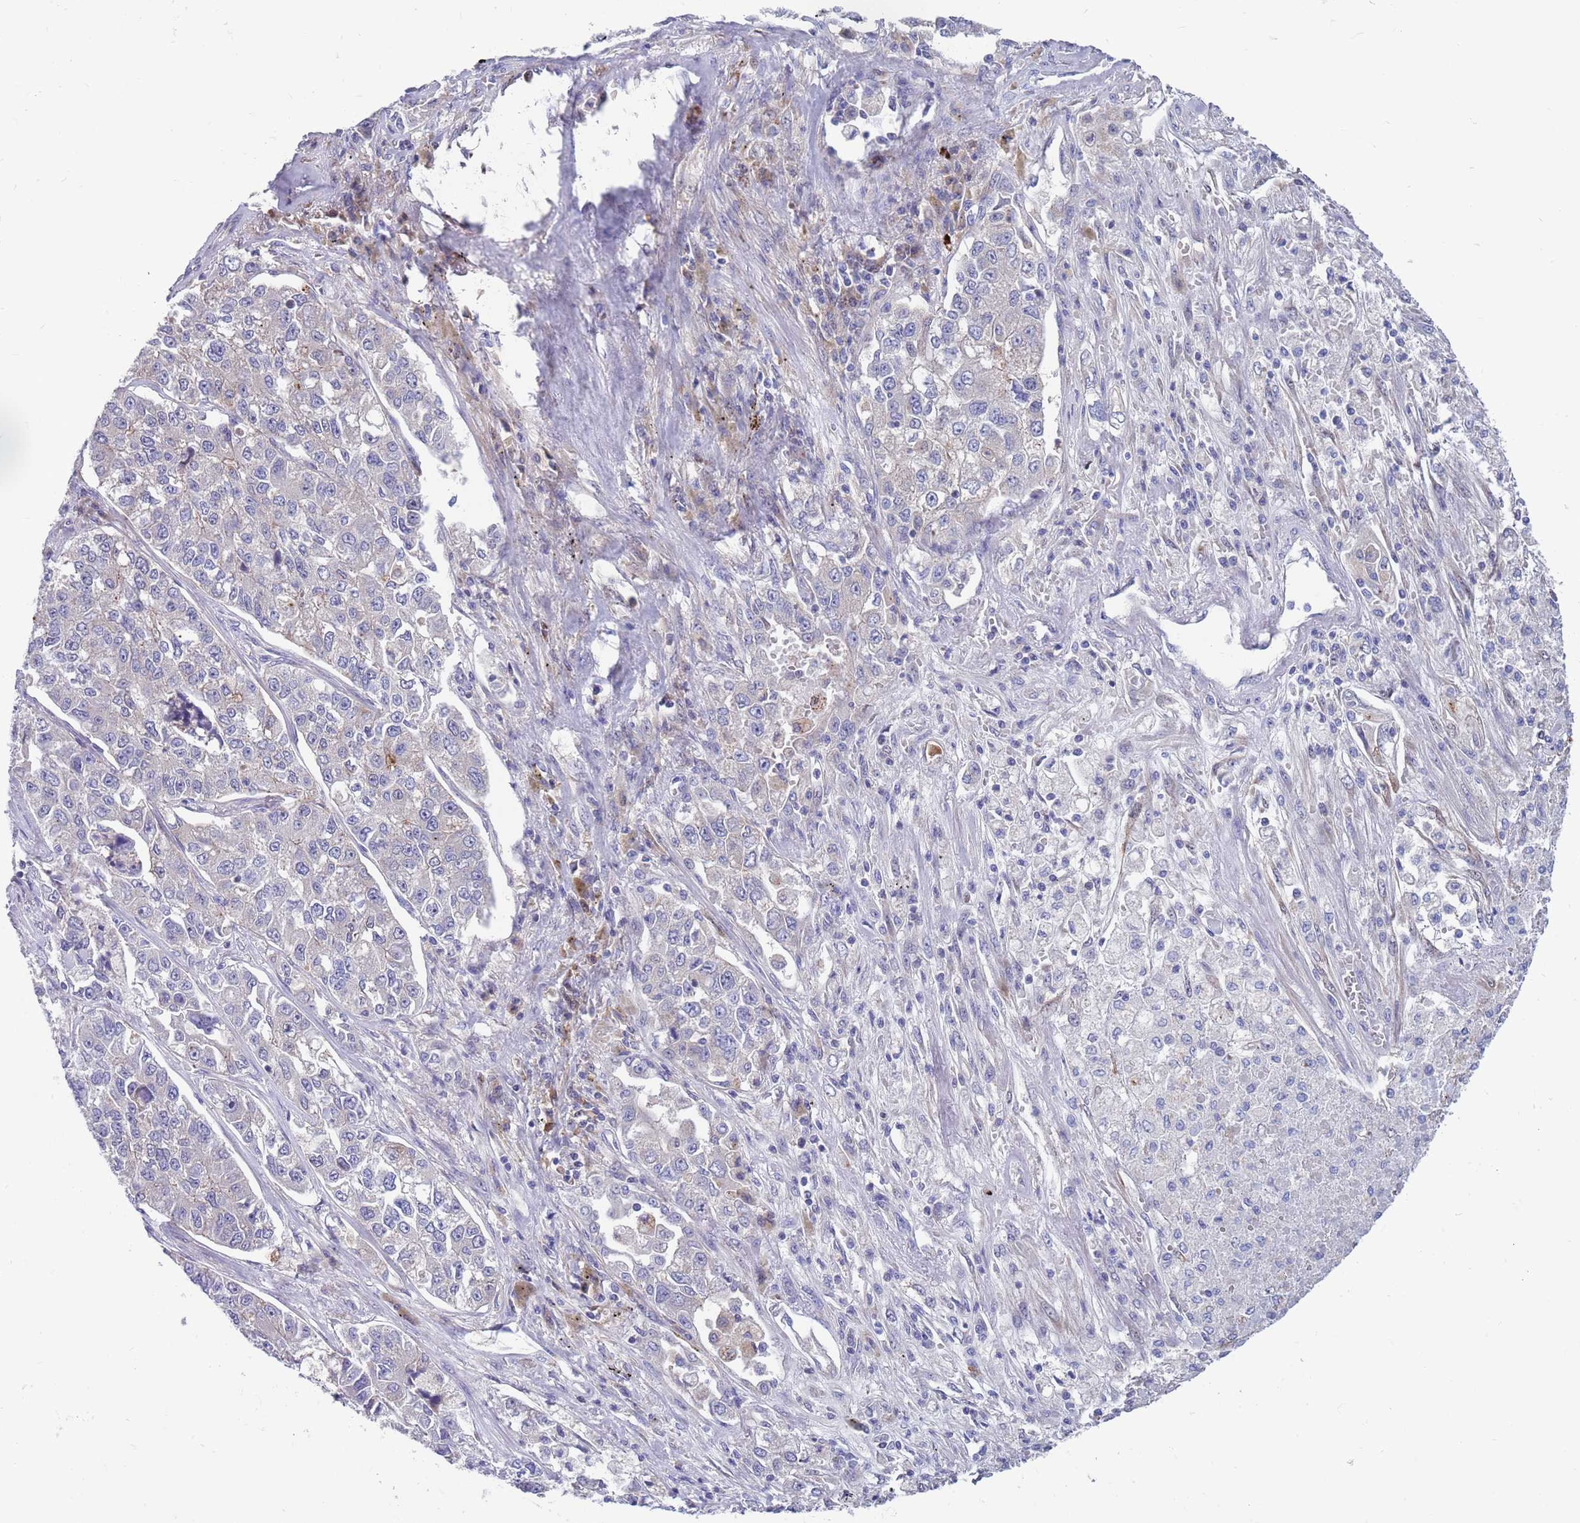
{"staining": {"intensity": "negative", "quantity": "none", "location": "none"}, "tissue": "lung cancer", "cell_type": "Tumor cells", "image_type": "cancer", "snomed": [{"axis": "morphology", "description": "Adenocarcinoma, NOS"}, {"axis": "topography", "description": "Lung"}], "caption": "Immunohistochemical staining of human lung cancer (adenocarcinoma) exhibits no significant expression in tumor cells.", "gene": "KLHL29", "patient": {"sex": "male", "age": 49}}